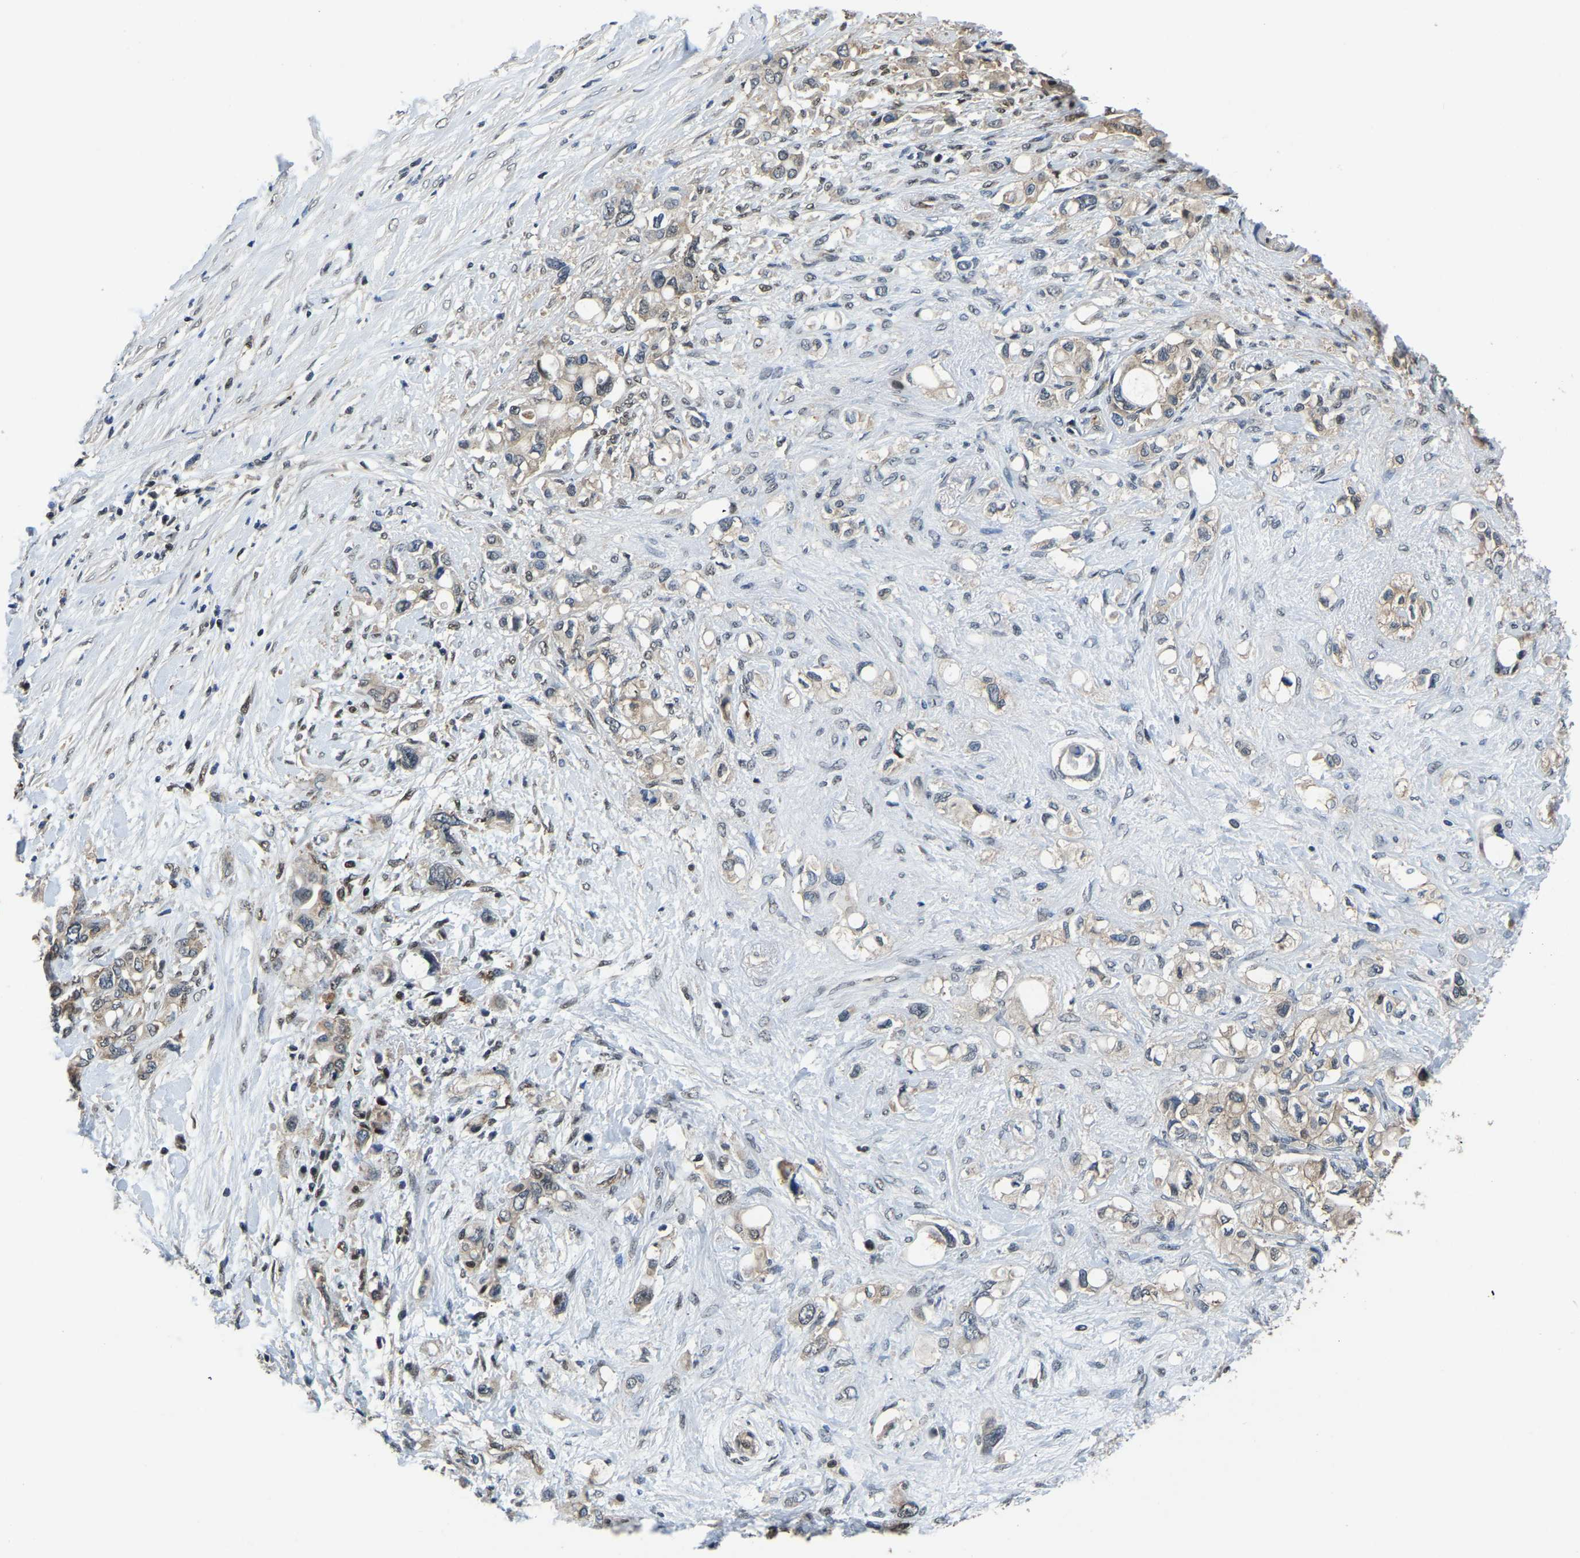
{"staining": {"intensity": "moderate", "quantity": ">75%", "location": "cytoplasmic/membranous,nuclear"}, "tissue": "pancreatic cancer", "cell_type": "Tumor cells", "image_type": "cancer", "snomed": [{"axis": "morphology", "description": "Adenocarcinoma, NOS"}, {"axis": "topography", "description": "Pancreas"}], "caption": "Moderate cytoplasmic/membranous and nuclear positivity is seen in about >75% of tumor cells in adenocarcinoma (pancreatic). The staining was performed using DAB to visualize the protein expression in brown, while the nuclei were stained in blue with hematoxylin (Magnification: 20x).", "gene": "DFFA", "patient": {"sex": "female", "age": 56}}